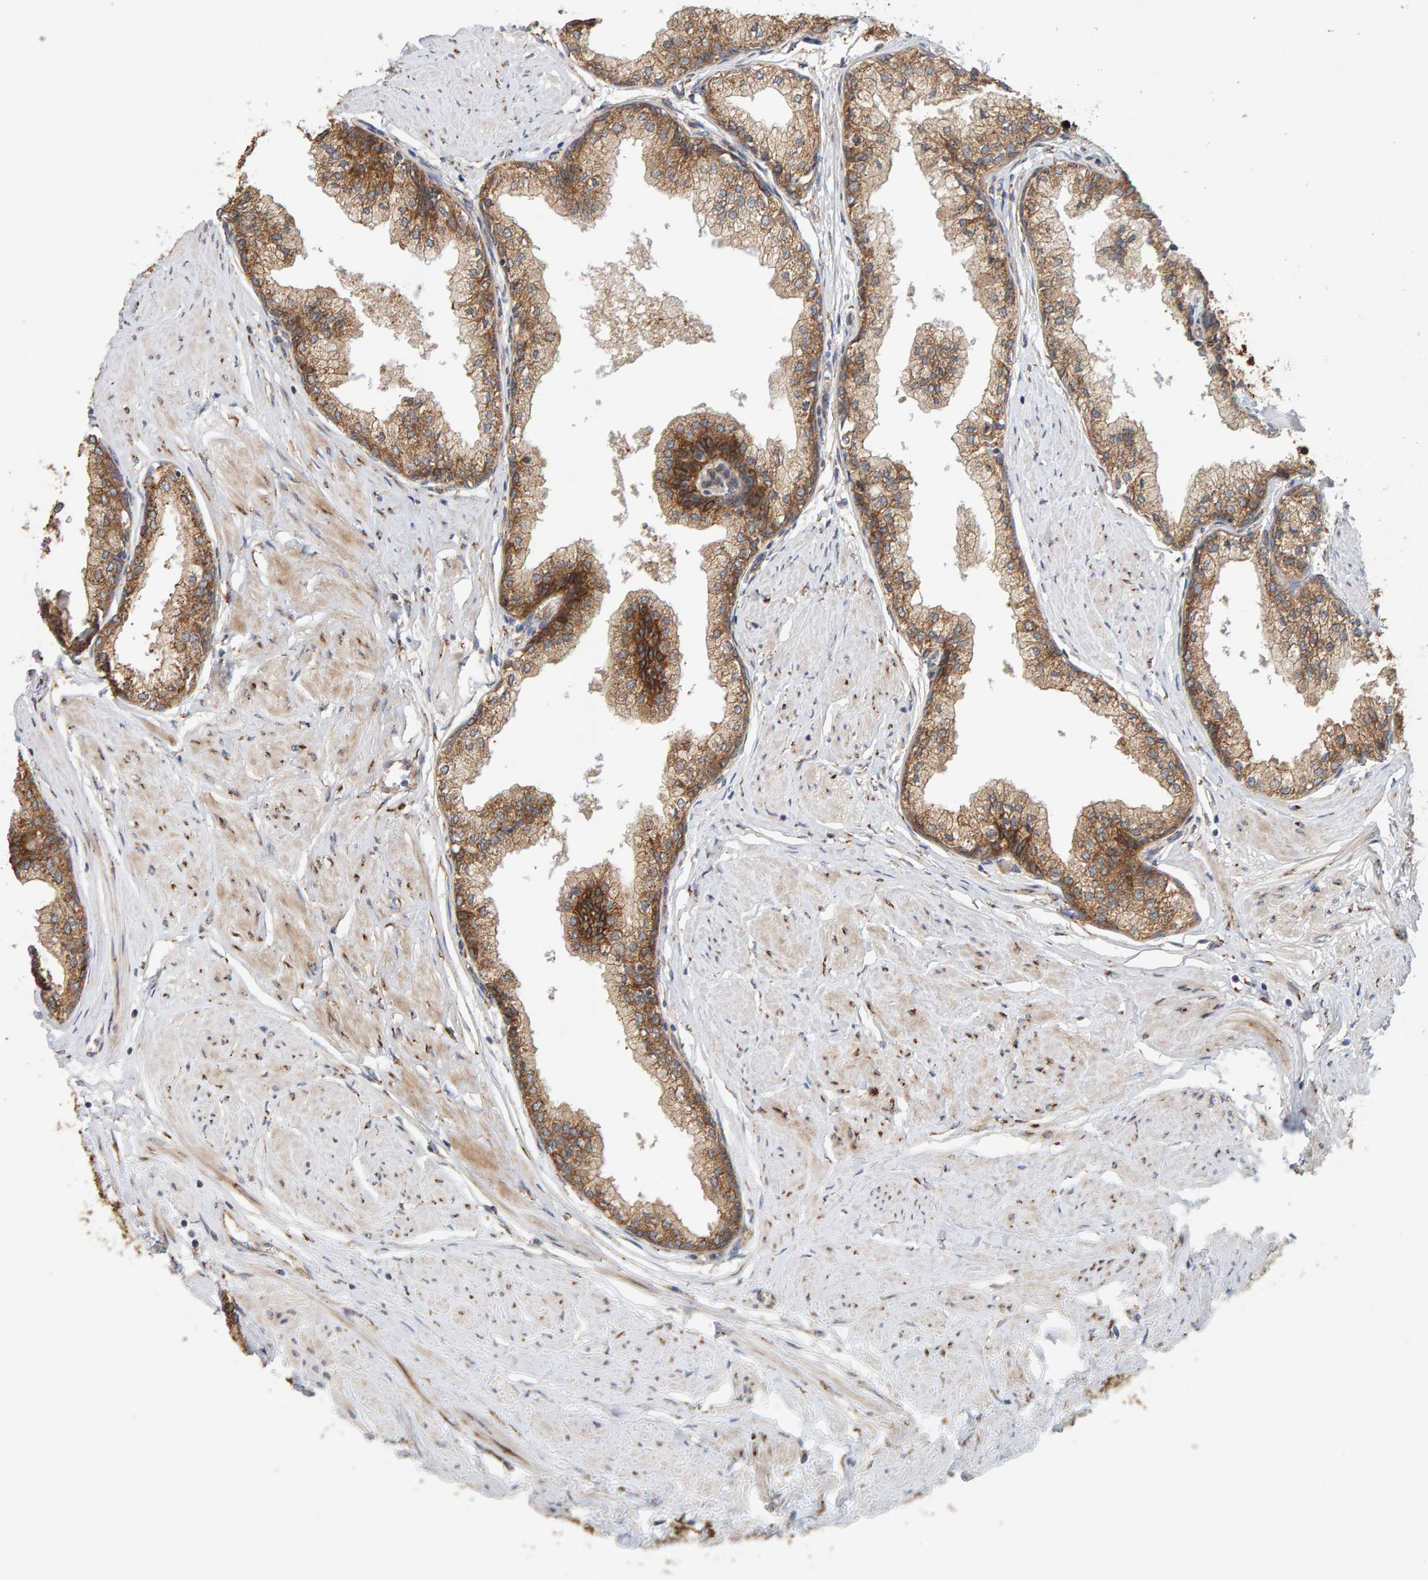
{"staining": {"intensity": "strong", "quantity": ">75%", "location": "cytoplasmic/membranous"}, "tissue": "seminal vesicle", "cell_type": "Glandular cells", "image_type": "normal", "snomed": [{"axis": "morphology", "description": "Normal tissue, NOS"}, {"axis": "topography", "description": "Prostate"}, {"axis": "topography", "description": "Seminal veicle"}], "caption": "The immunohistochemical stain labels strong cytoplasmic/membranous expression in glandular cells of unremarkable seminal vesicle.", "gene": "BAIAP2", "patient": {"sex": "male", "age": 60}}